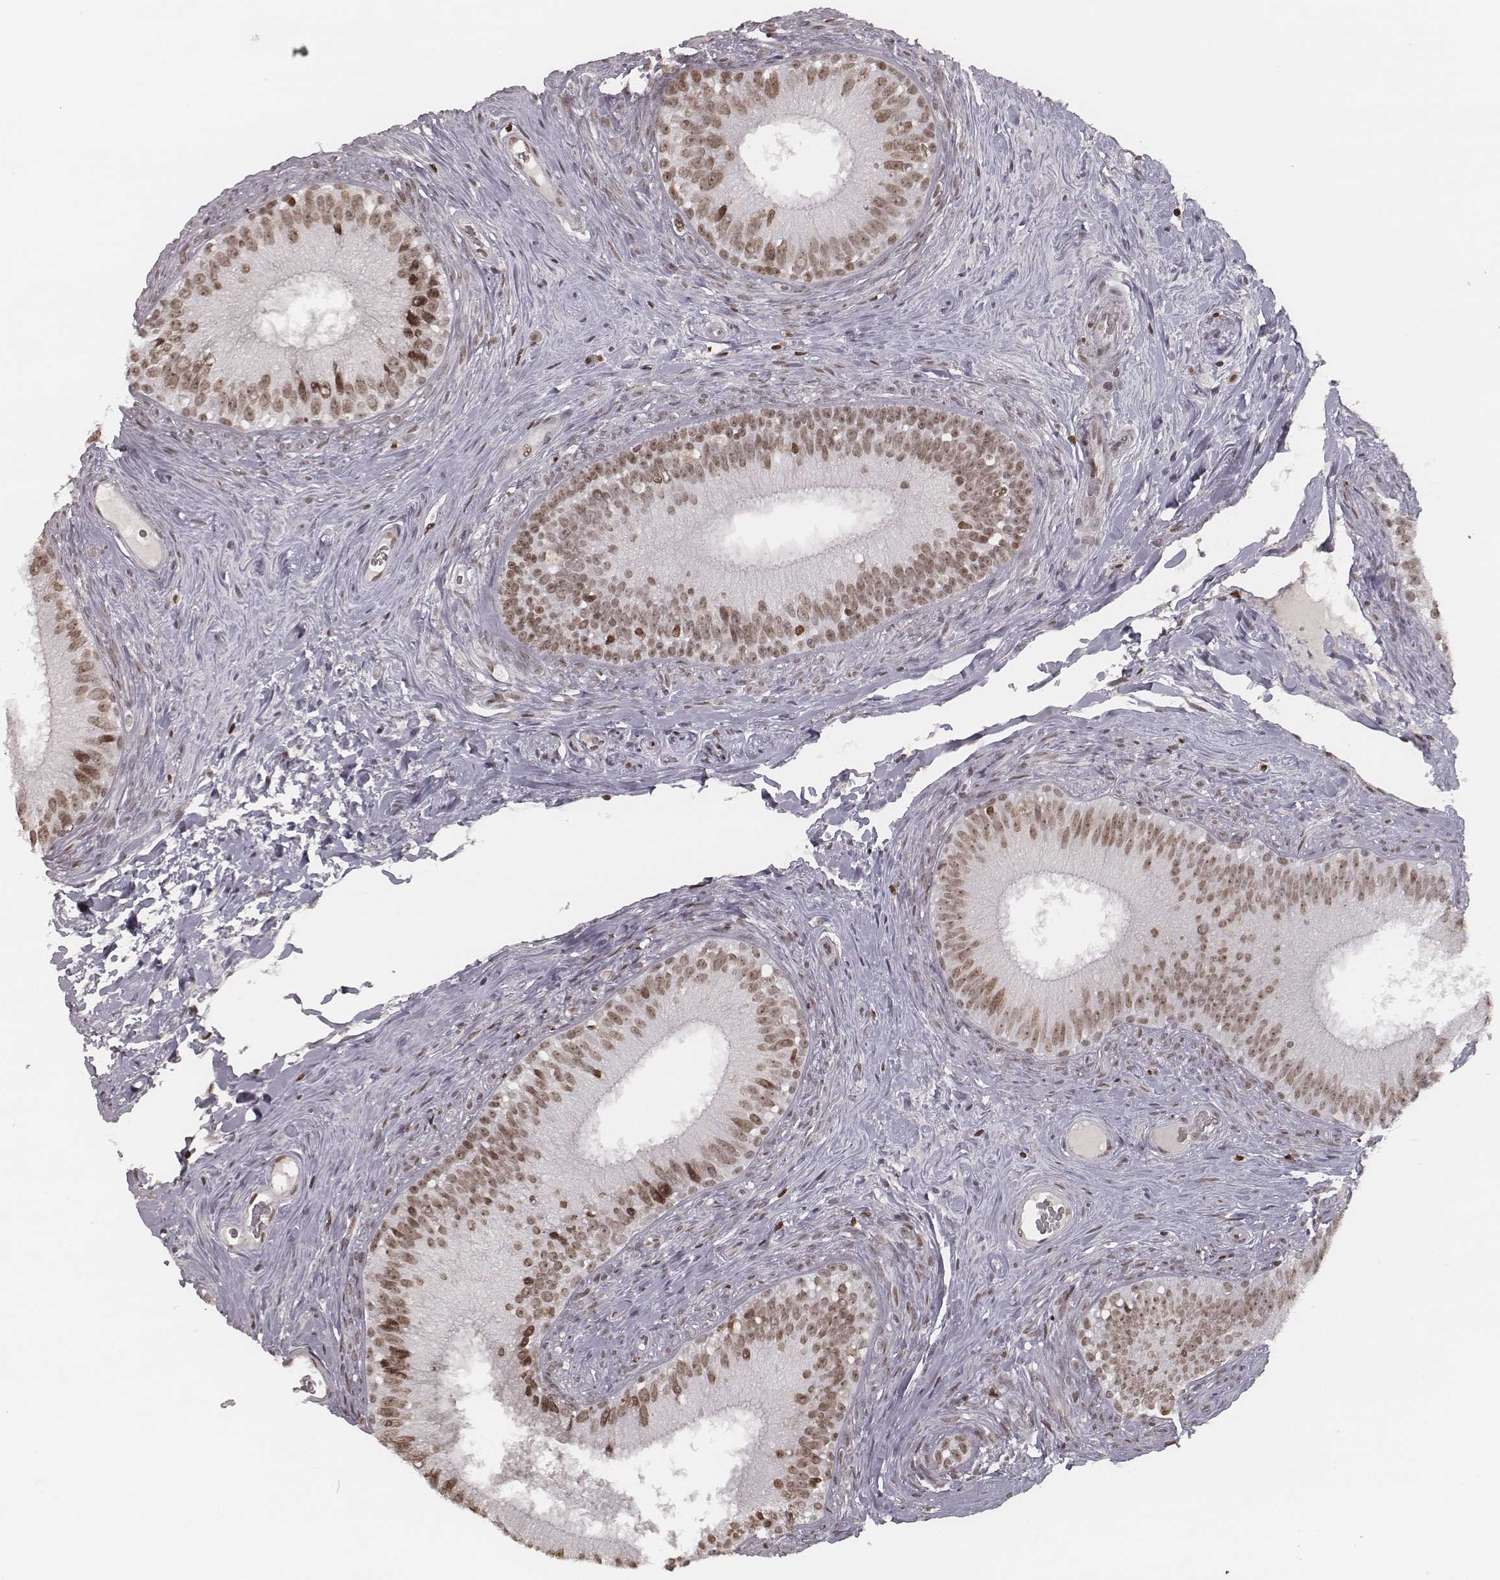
{"staining": {"intensity": "weak", "quantity": ">75%", "location": "nuclear"}, "tissue": "epididymis", "cell_type": "Glandular cells", "image_type": "normal", "snomed": [{"axis": "morphology", "description": "Normal tissue, NOS"}, {"axis": "topography", "description": "Epididymis"}], "caption": "Immunohistochemical staining of unremarkable human epididymis shows >75% levels of weak nuclear protein positivity in approximately >75% of glandular cells.", "gene": "HMGA2", "patient": {"sex": "male", "age": 59}}